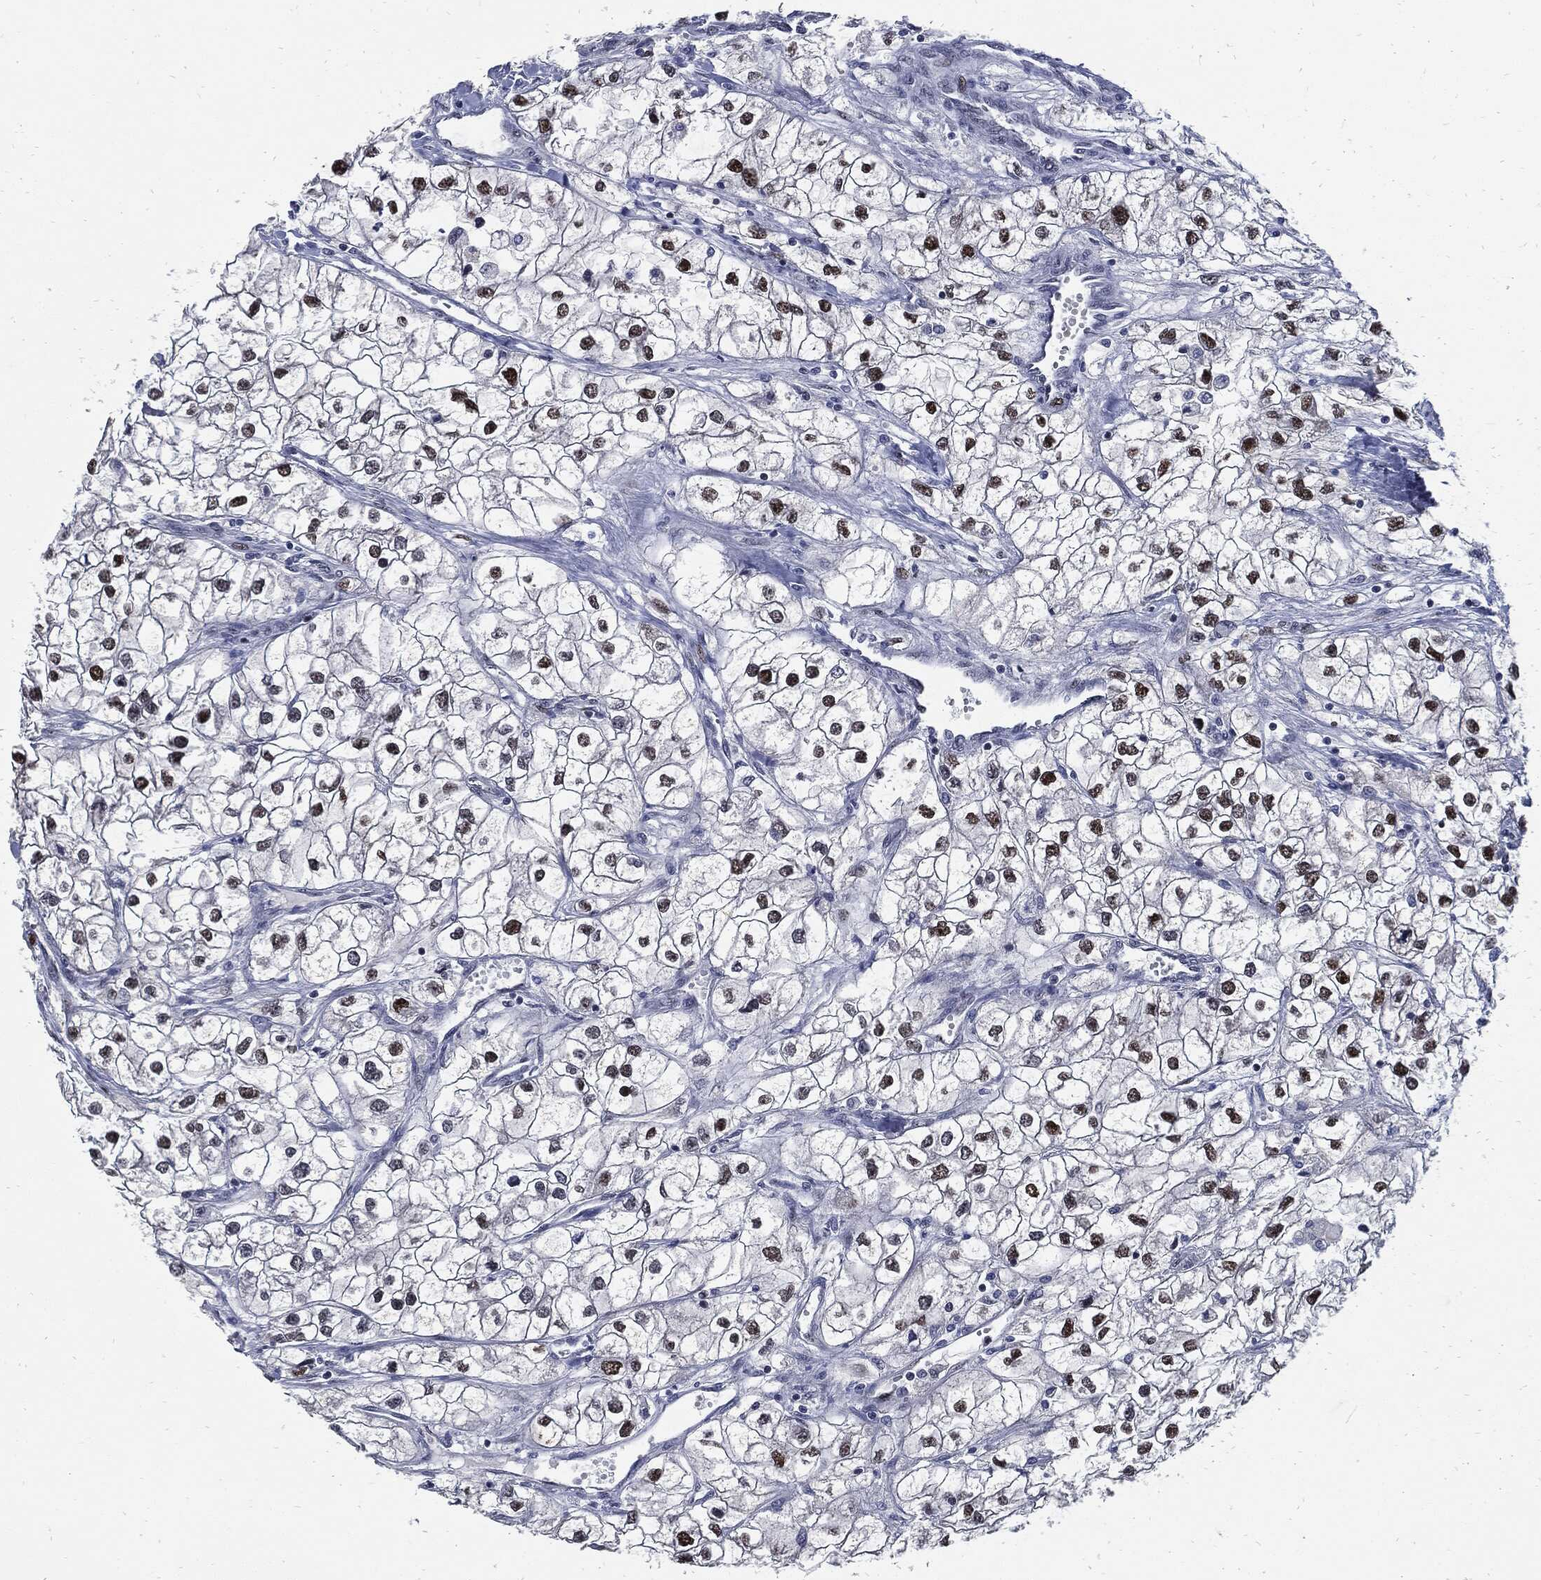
{"staining": {"intensity": "strong", "quantity": "25%-75%", "location": "nuclear"}, "tissue": "renal cancer", "cell_type": "Tumor cells", "image_type": "cancer", "snomed": [{"axis": "morphology", "description": "Adenocarcinoma, NOS"}, {"axis": "topography", "description": "Kidney"}], "caption": "This histopathology image demonstrates renal cancer (adenocarcinoma) stained with immunohistochemistry to label a protein in brown. The nuclear of tumor cells show strong positivity for the protein. Nuclei are counter-stained blue.", "gene": "NBN", "patient": {"sex": "male", "age": 59}}